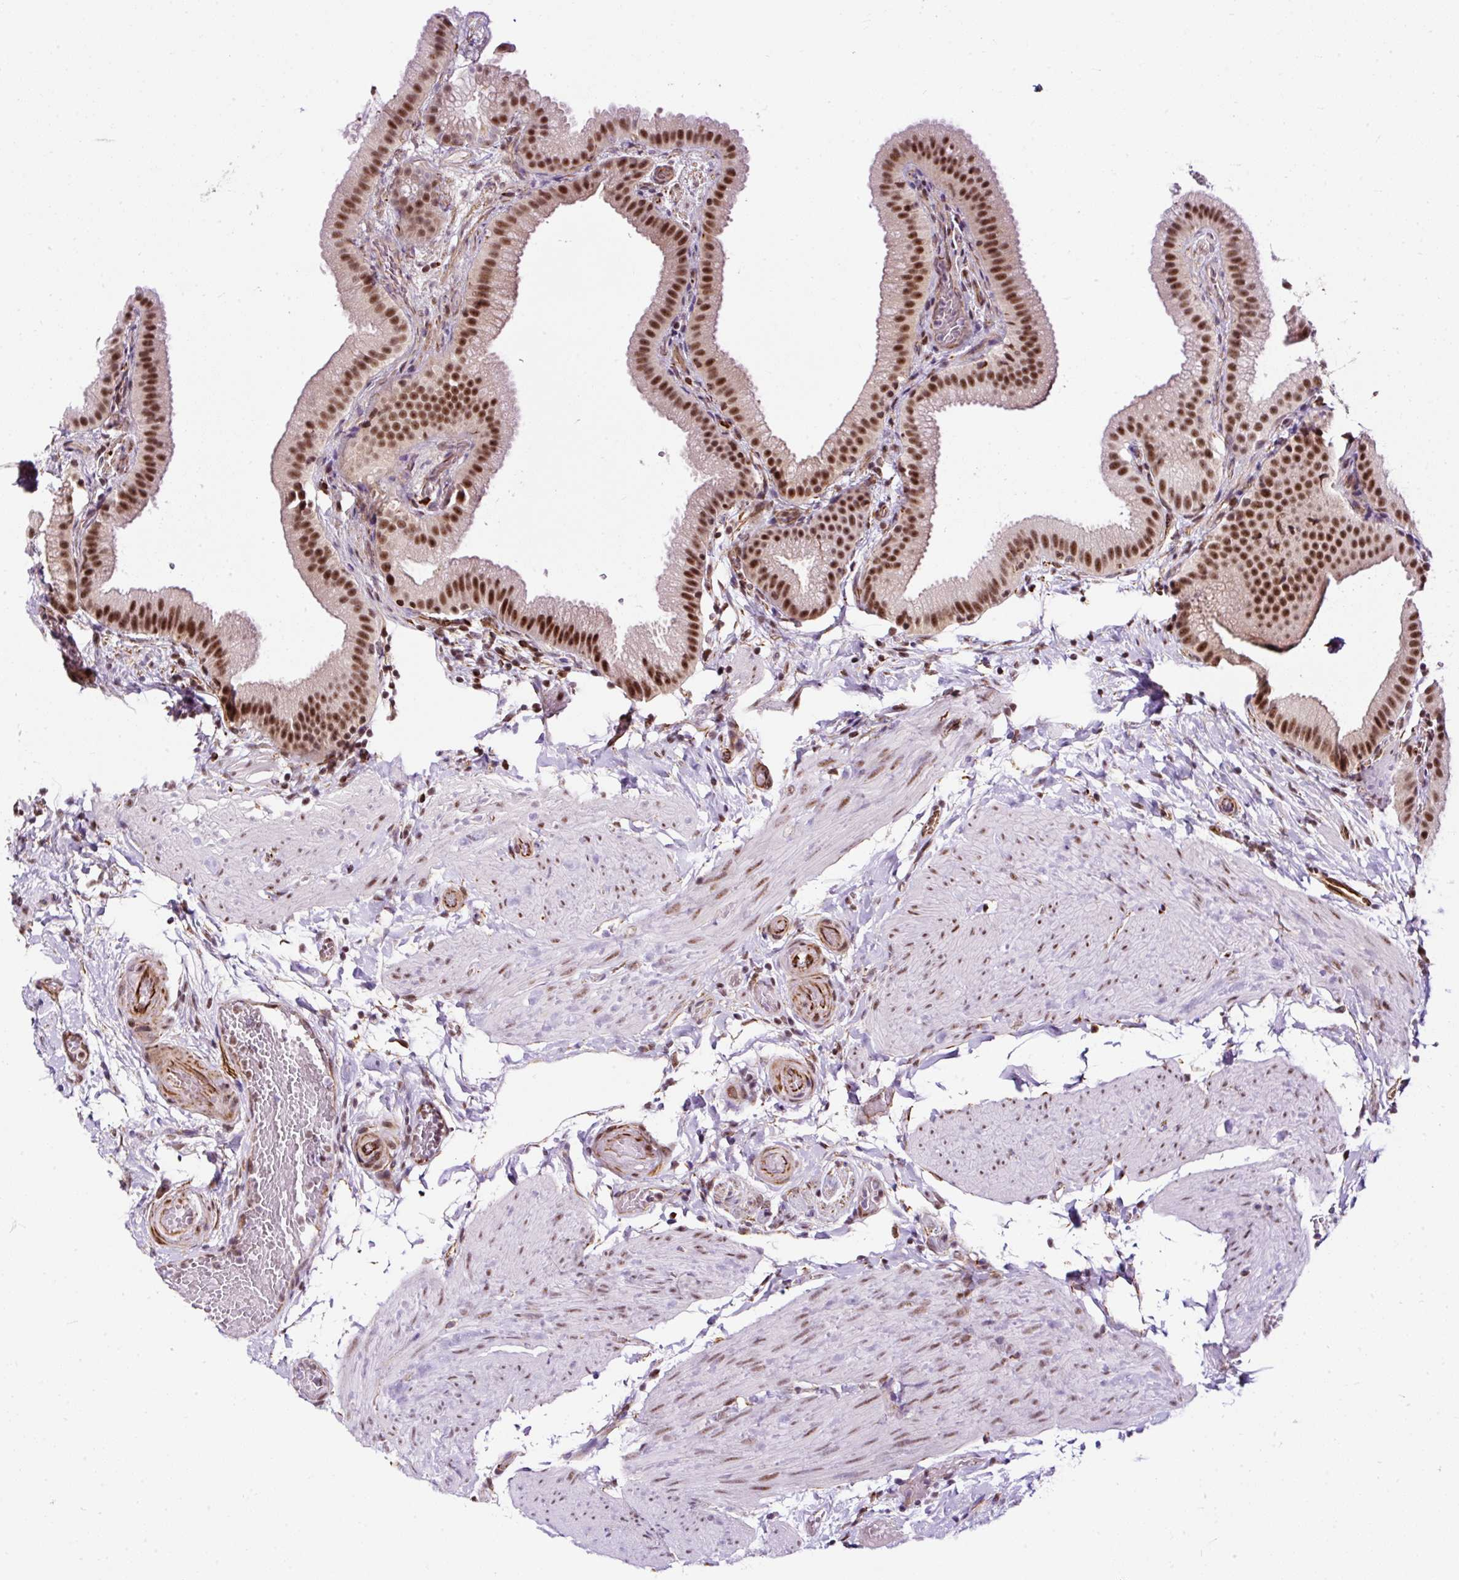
{"staining": {"intensity": "strong", "quantity": ">75%", "location": "nuclear"}, "tissue": "gallbladder", "cell_type": "Glandular cells", "image_type": "normal", "snomed": [{"axis": "morphology", "description": "Normal tissue, NOS"}, {"axis": "topography", "description": "Gallbladder"}], "caption": "Immunohistochemical staining of benign human gallbladder demonstrates high levels of strong nuclear expression in about >75% of glandular cells.", "gene": "FMC1", "patient": {"sex": "female", "age": 63}}